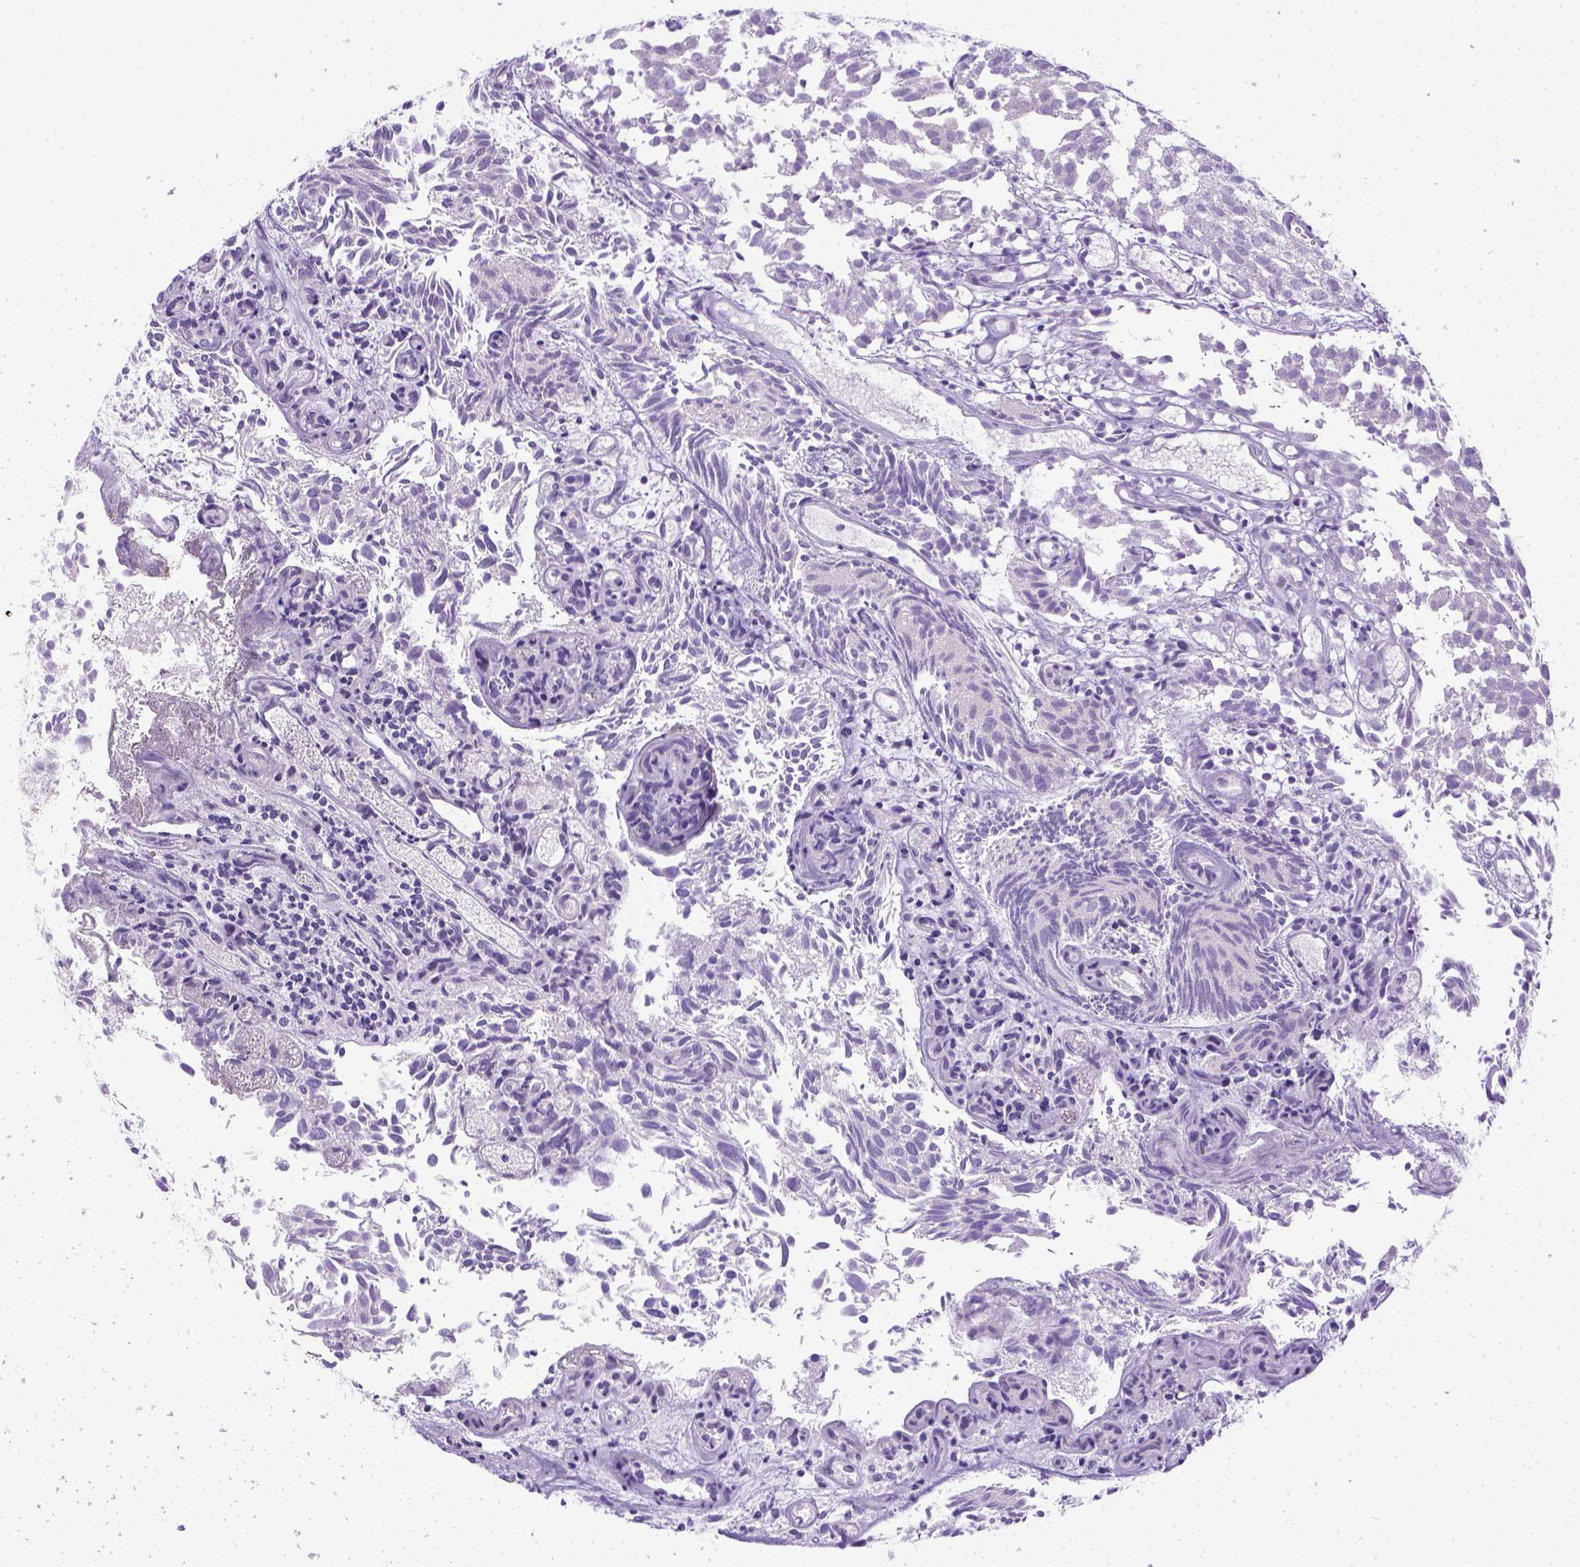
{"staining": {"intensity": "negative", "quantity": "none", "location": "none"}, "tissue": "urothelial cancer", "cell_type": "Tumor cells", "image_type": "cancer", "snomed": [{"axis": "morphology", "description": "Urothelial carcinoma, Low grade"}, {"axis": "topography", "description": "Urinary bladder"}], "caption": "Human low-grade urothelial carcinoma stained for a protein using IHC displays no positivity in tumor cells.", "gene": "FAM184B", "patient": {"sex": "male", "age": 70}}